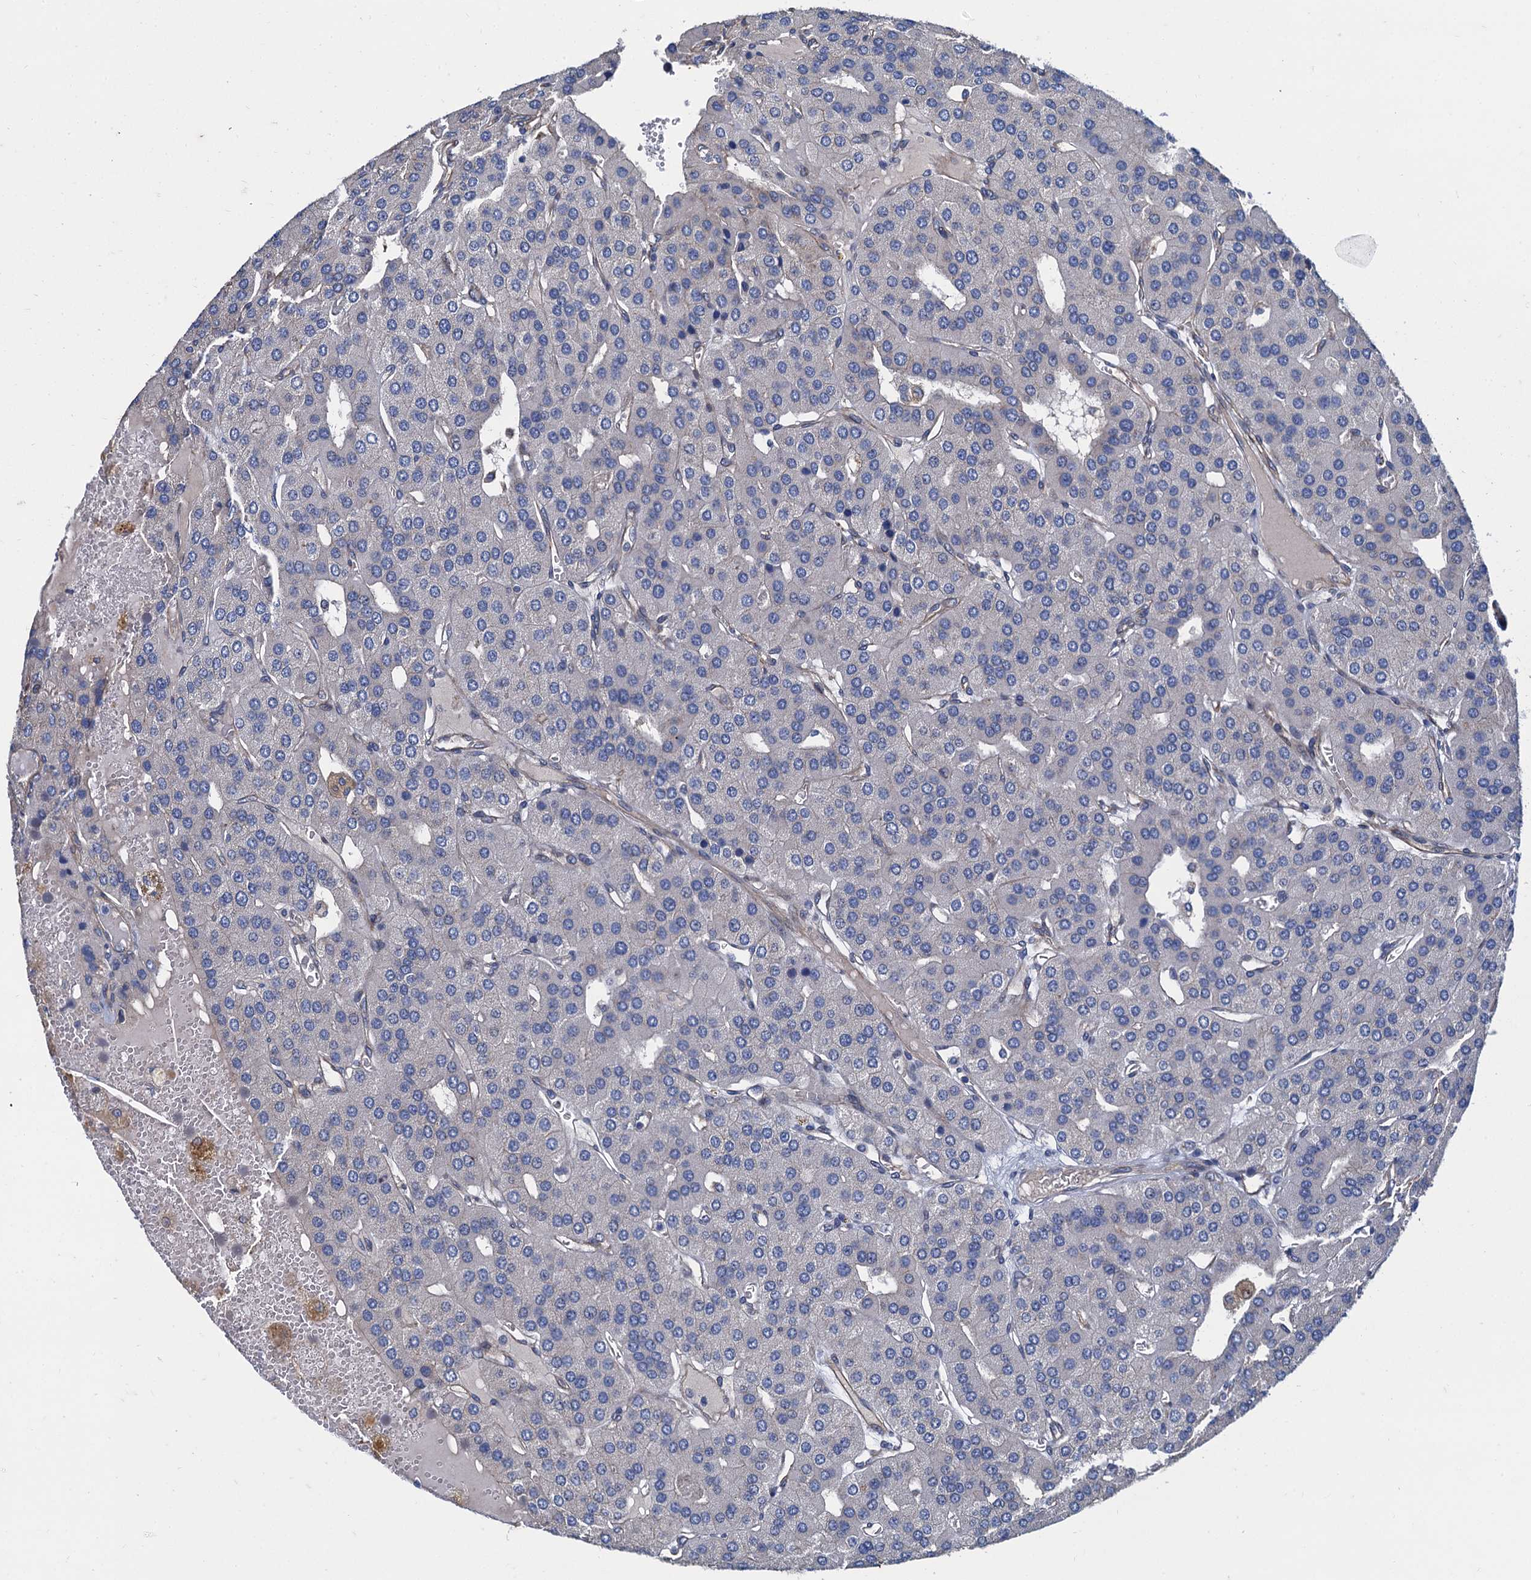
{"staining": {"intensity": "negative", "quantity": "none", "location": "none"}, "tissue": "parathyroid gland", "cell_type": "Glandular cells", "image_type": "normal", "snomed": [{"axis": "morphology", "description": "Normal tissue, NOS"}, {"axis": "morphology", "description": "Adenoma, NOS"}, {"axis": "topography", "description": "Parathyroid gland"}], "caption": "Immunohistochemical staining of unremarkable human parathyroid gland shows no significant positivity in glandular cells. (DAB (3,3'-diaminobenzidine) immunohistochemistry visualized using brightfield microscopy, high magnification).", "gene": "NGRN", "patient": {"sex": "female", "age": 86}}